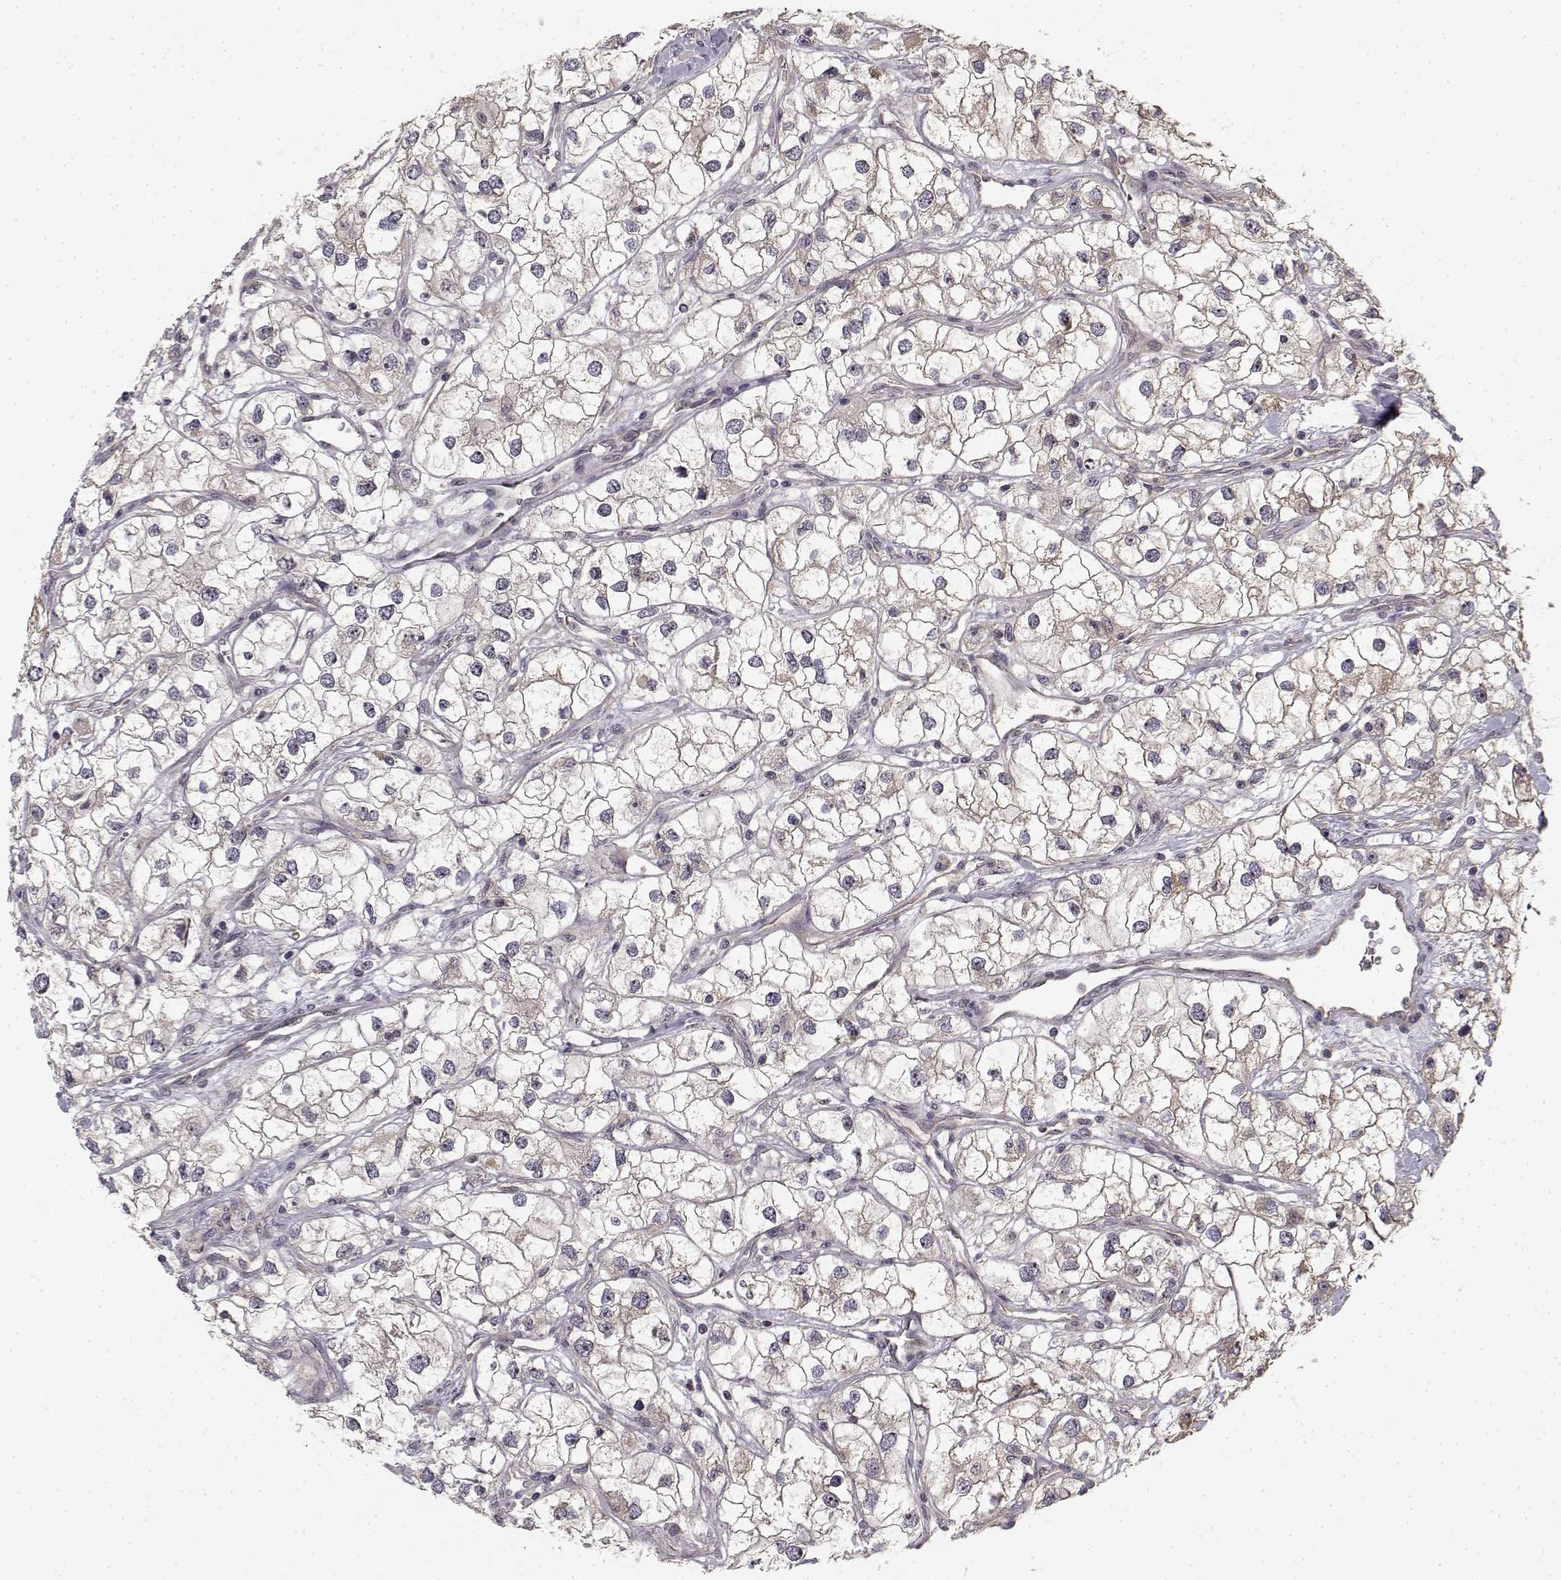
{"staining": {"intensity": "negative", "quantity": "none", "location": "none"}, "tissue": "renal cancer", "cell_type": "Tumor cells", "image_type": "cancer", "snomed": [{"axis": "morphology", "description": "Adenocarcinoma, NOS"}, {"axis": "topography", "description": "Kidney"}], "caption": "The immunohistochemistry histopathology image has no significant expression in tumor cells of renal cancer (adenocarcinoma) tissue. (DAB immunohistochemistry (IHC) with hematoxylin counter stain).", "gene": "MED12L", "patient": {"sex": "male", "age": 59}}